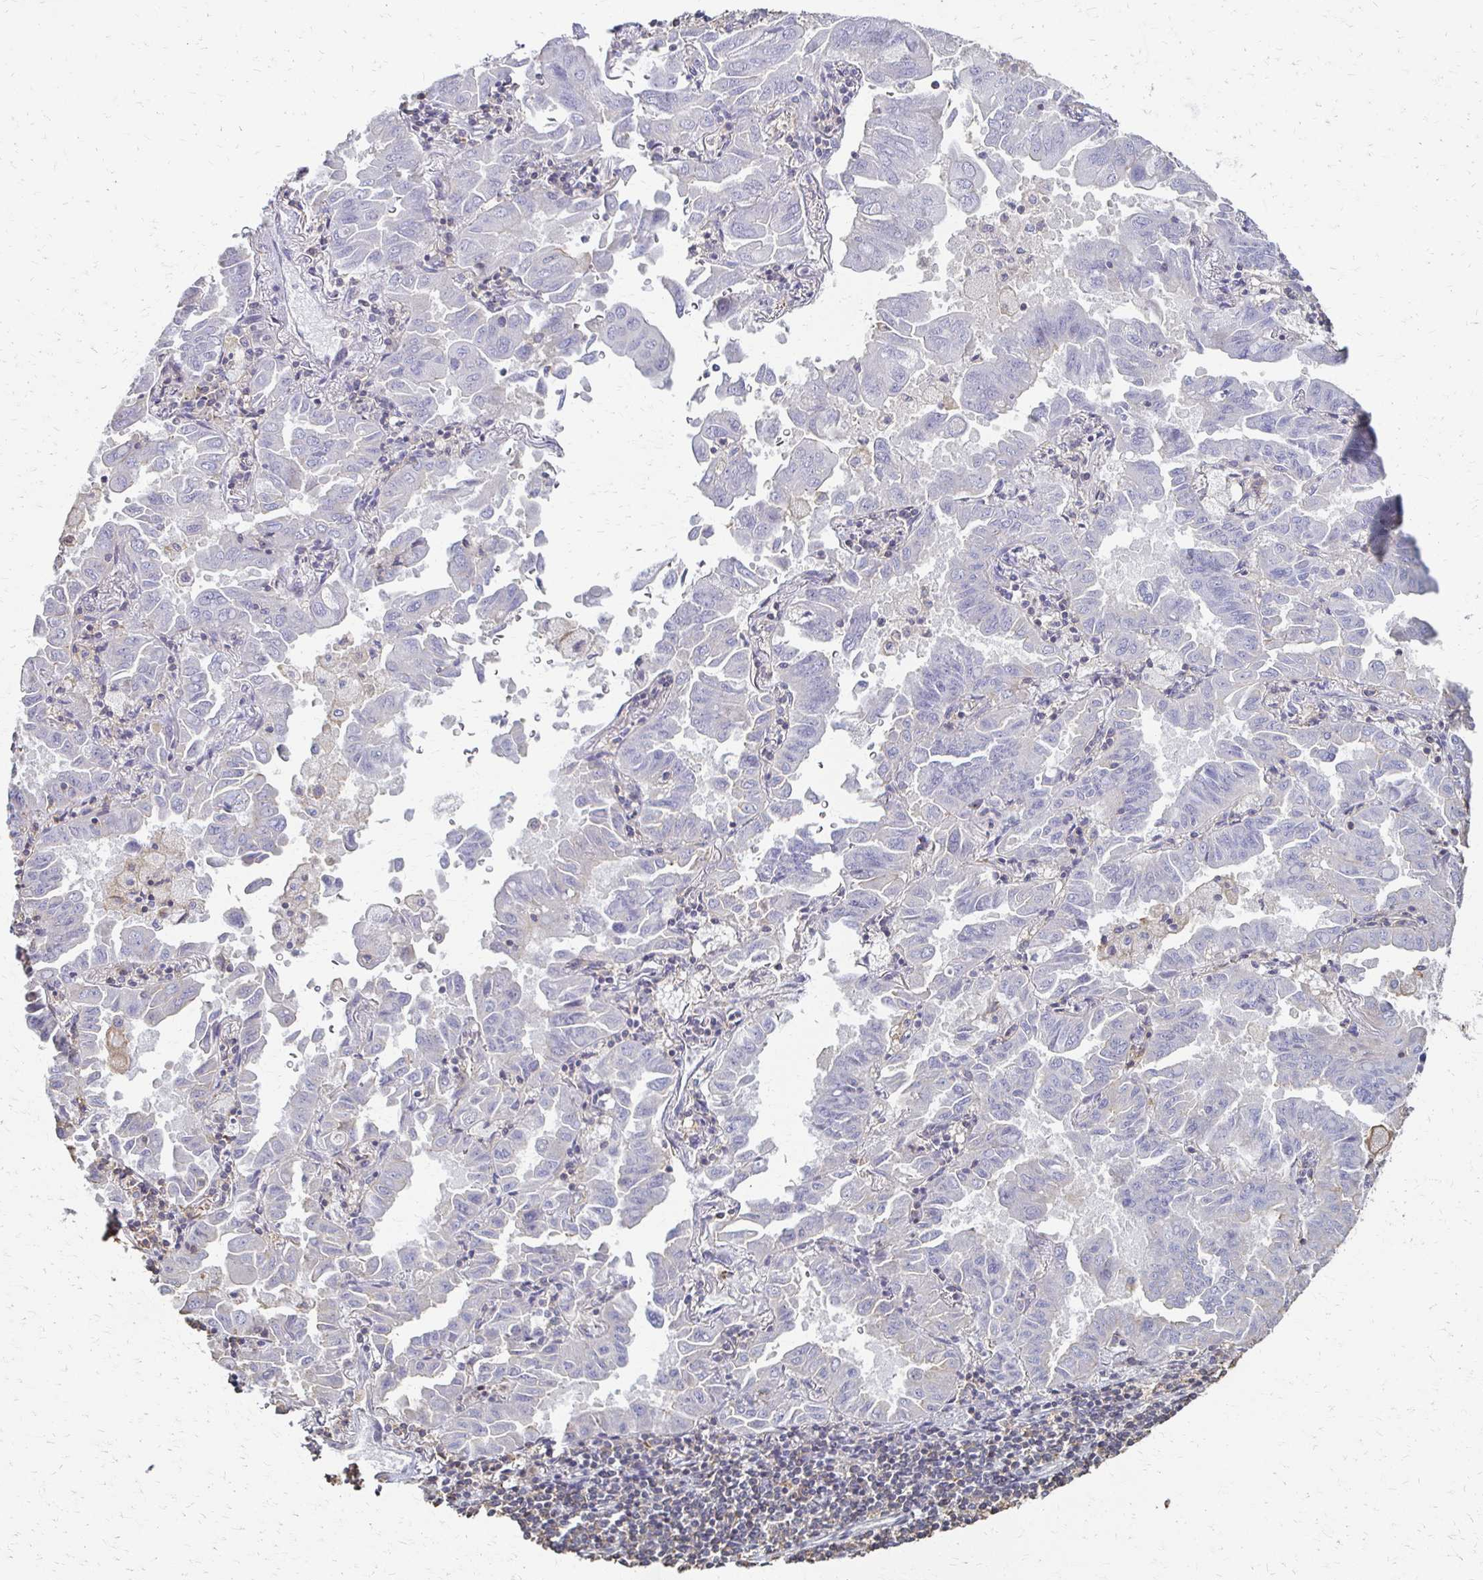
{"staining": {"intensity": "negative", "quantity": "none", "location": "none"}, "tissue": "lung cancer", "cell_type": "Tumor cells", "image_type": "cancer", "snomed": [{"axis": "morphology", "description": "Adenocarcinoma, NOS"}, {"axis": "topography", "description": "Lung"}], "caption": "This is an immunohistochemistry (IHC) photomicrograph of human lung cancer (adenocarcinoma). There is no expression in tumor cells.", "gene": "C1QTNF7", "patient": {"sex": "male", "age": 64}}